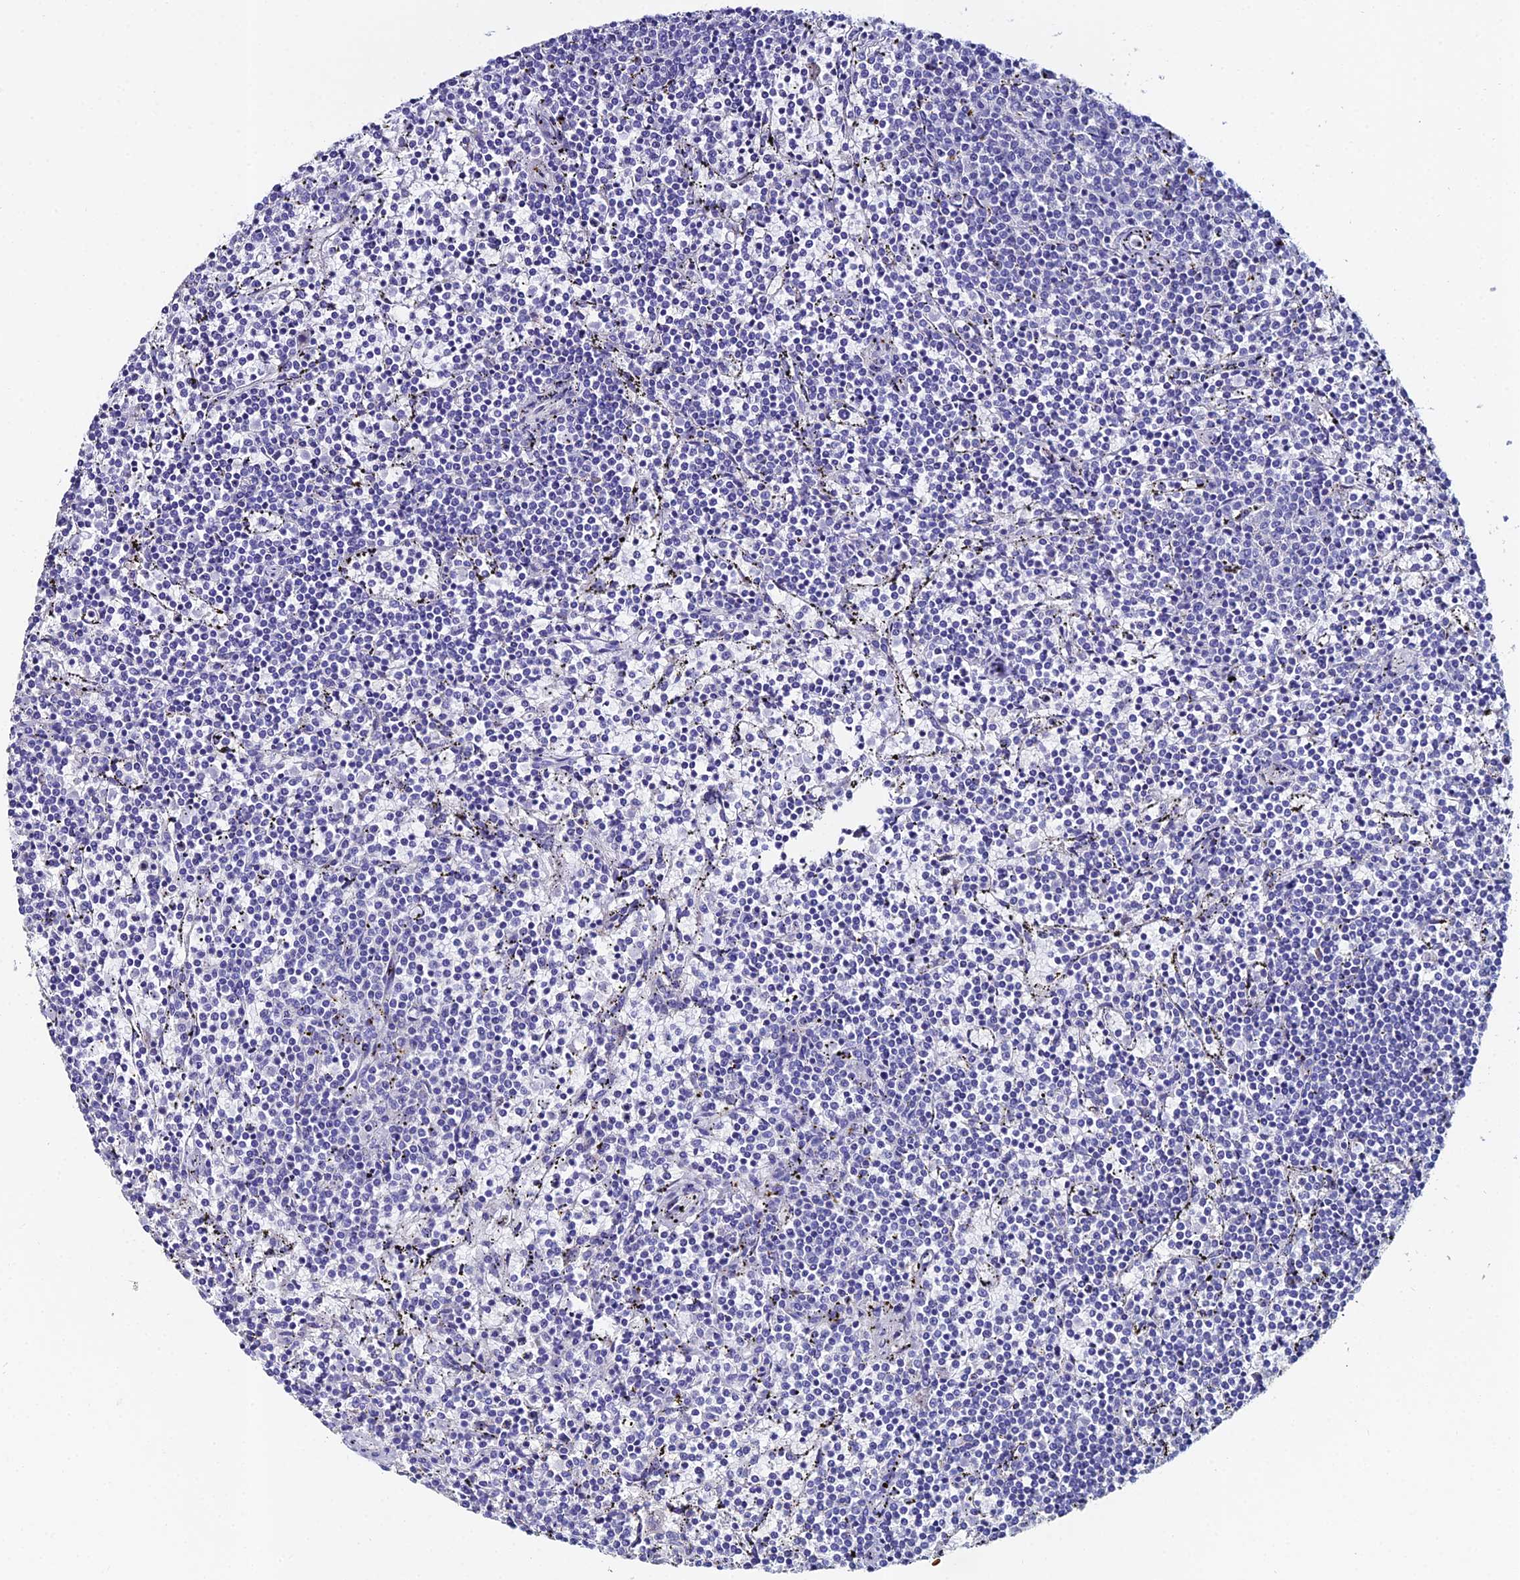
{"staining": {"intensity": "negative", "quantity": "none", "location": "none"}, "tissue": "lymphoma", "cell_type": "Tumor cells", "image_type": "cancer", "snomed": [{"axis": "morphology", "description": "Malignant lymphoma, non-Hodgkin's type, Low grade"}, {"axis": "topography", "description": "Spleen"}], "caption": "This is an immunohistochemistry photomicrograph of malignant lymphoma, non-Hodgkin's type (low-grade). There is no positivity in tumor cells.", "gene": "ESRRG", "patient": {"sex": "female", "age": 50}}